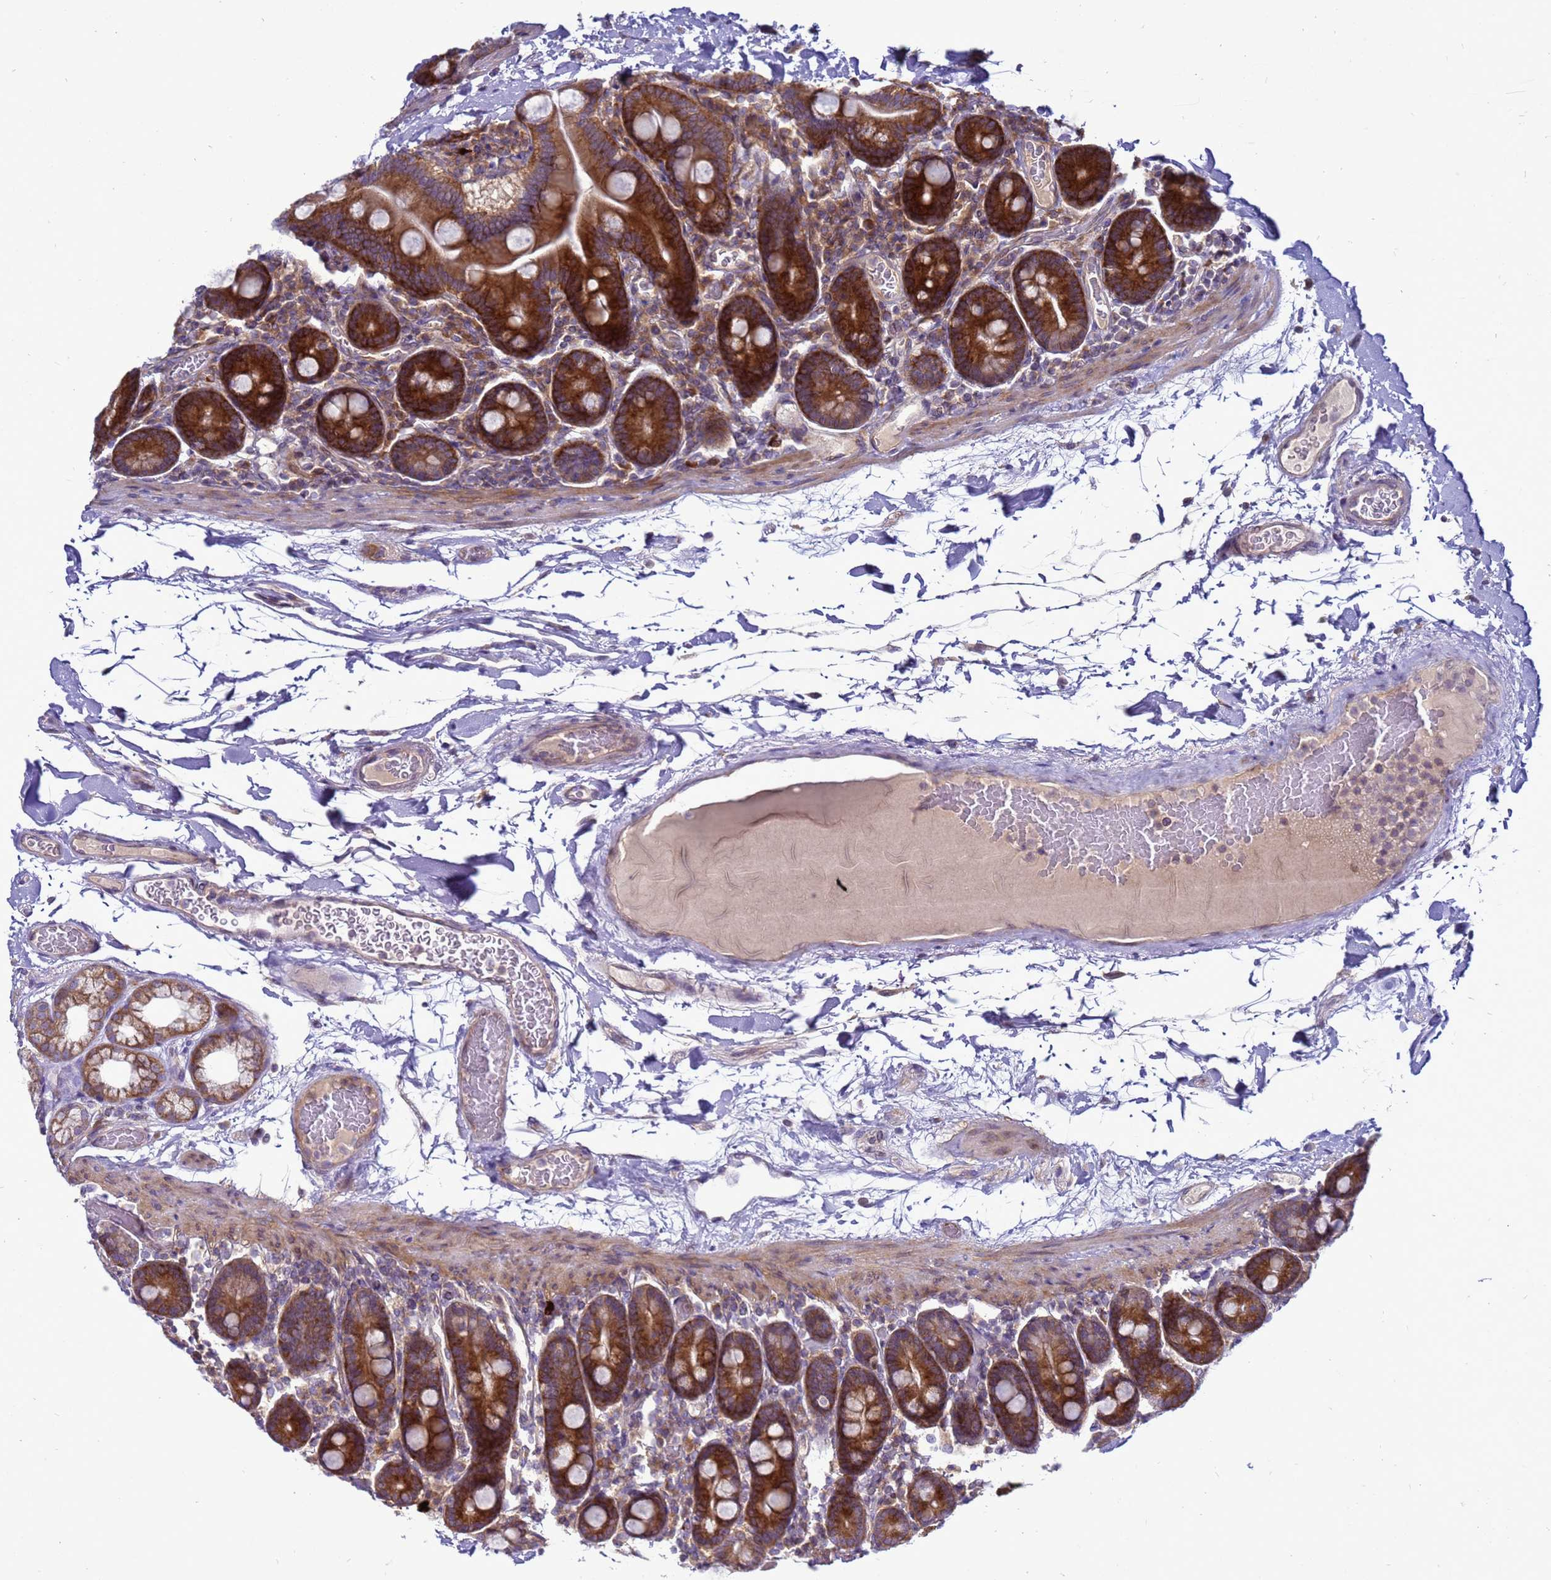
{"staining": {"intensity": "strong", "quantity": ">75%", "location": "cytoplasmic/membranous"}, "tissue": "duodenum", "cell_type": "Glandular cells", "image_type": "normal", "snomed": [{"axis": "morphology", "description": "Normal tissue, NOS"}, {"axis": "topography", "description": "Duodenum"}], "caption": "The micrograph displays a brown stain indicating the presence of a protein in the cytoplasmic/membranous of glandular cells in duodenum.", "gene": "MON1B", "patient": {"sex": "male", "age": 55}}